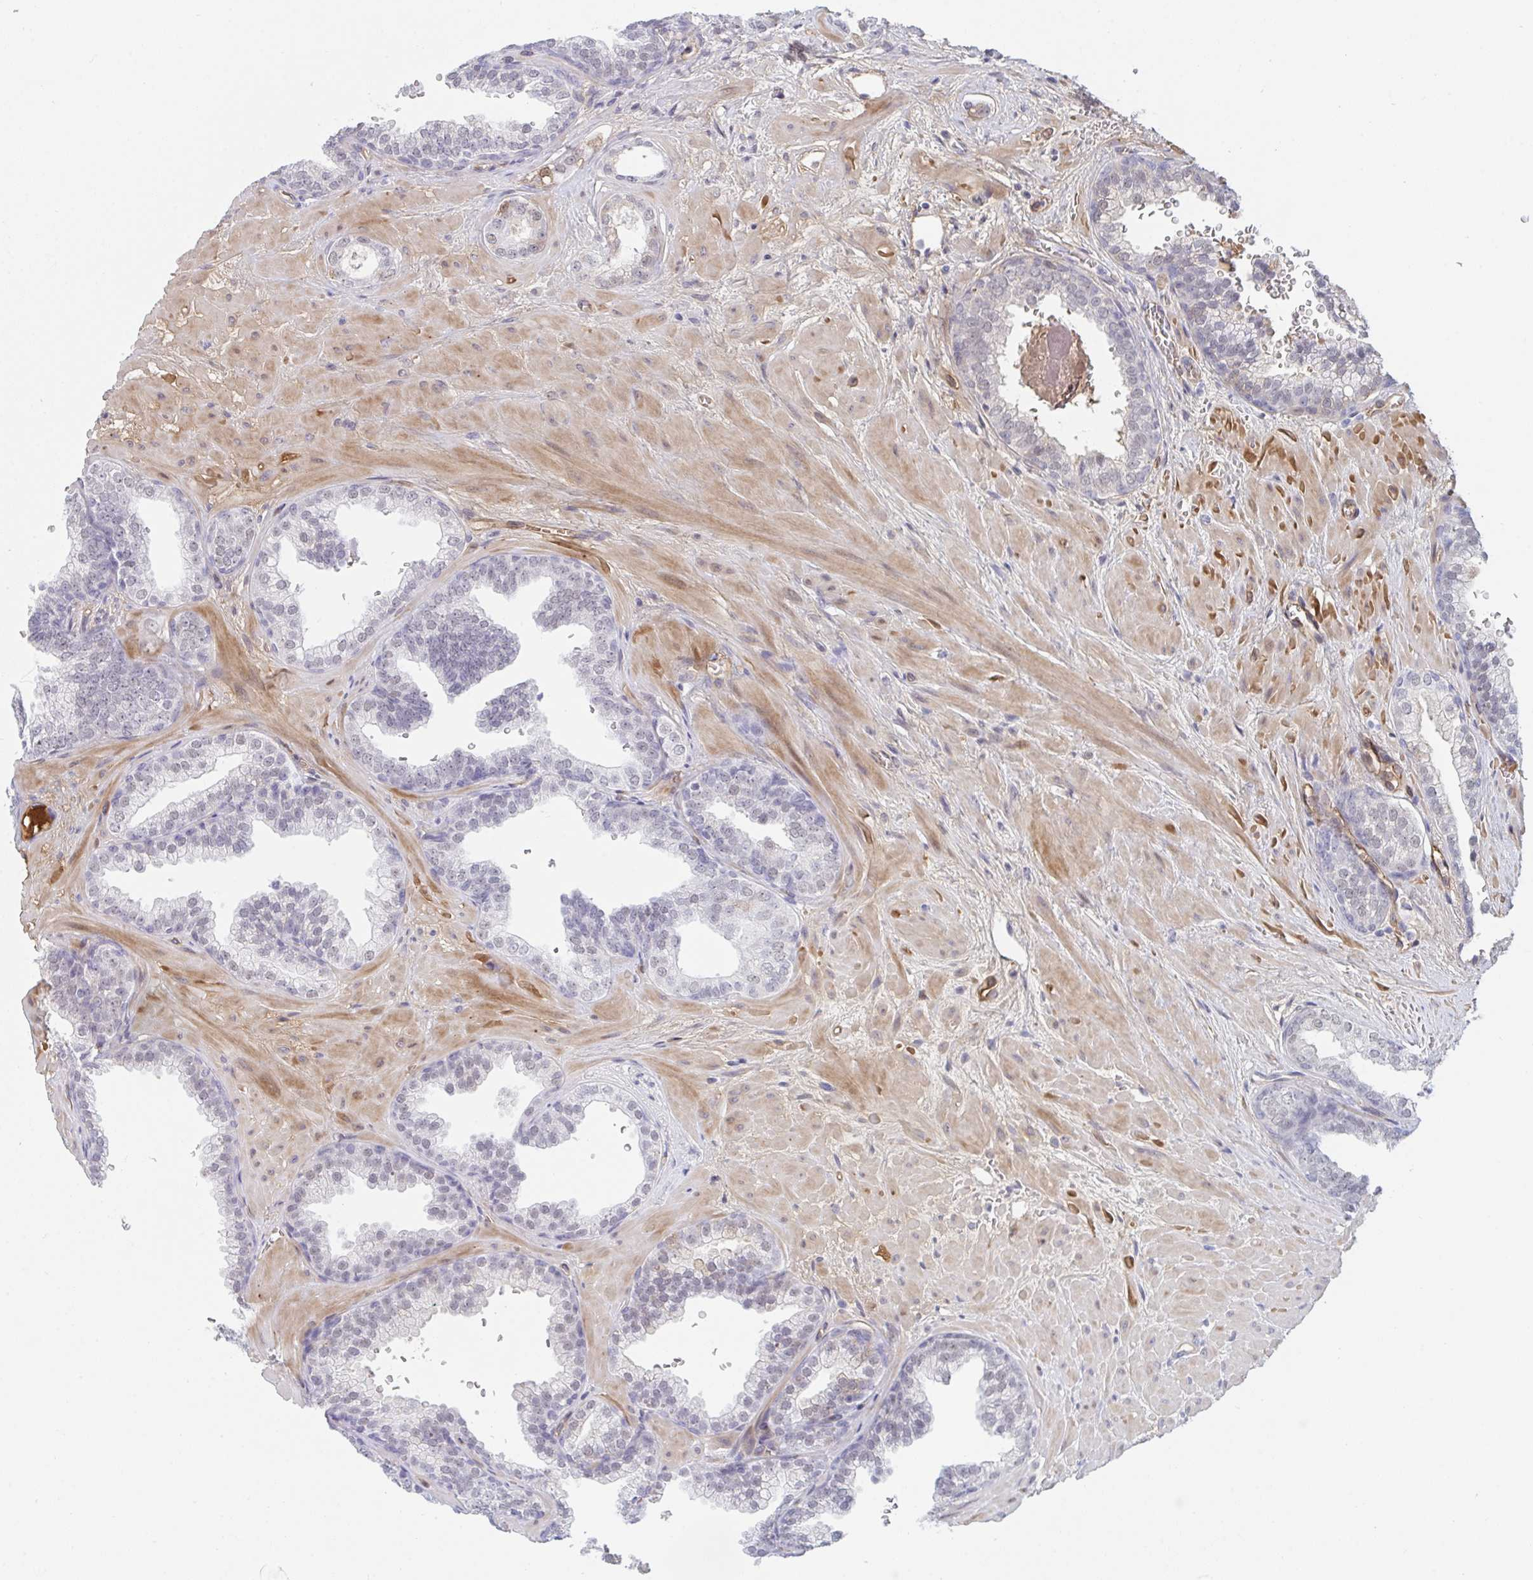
{"staining": {"intensity": "negative", "quantity": "none", "location": "none"}, "tissue": "prostate cancer", "cell_type": "Tumor cells", "image_type": "cancer", "snomed": [{"axis": "morphology", "description": "Adenocarcinoma, High grade"}, {"axis": "topography", "description": "Prostate"}], "caption": "IHC of prostate adenocarcinoma (high-grade) displays no positivity in tumor cells.", "gene": "DSCAML1", "patient": {"sex": "male", "age": 58}}